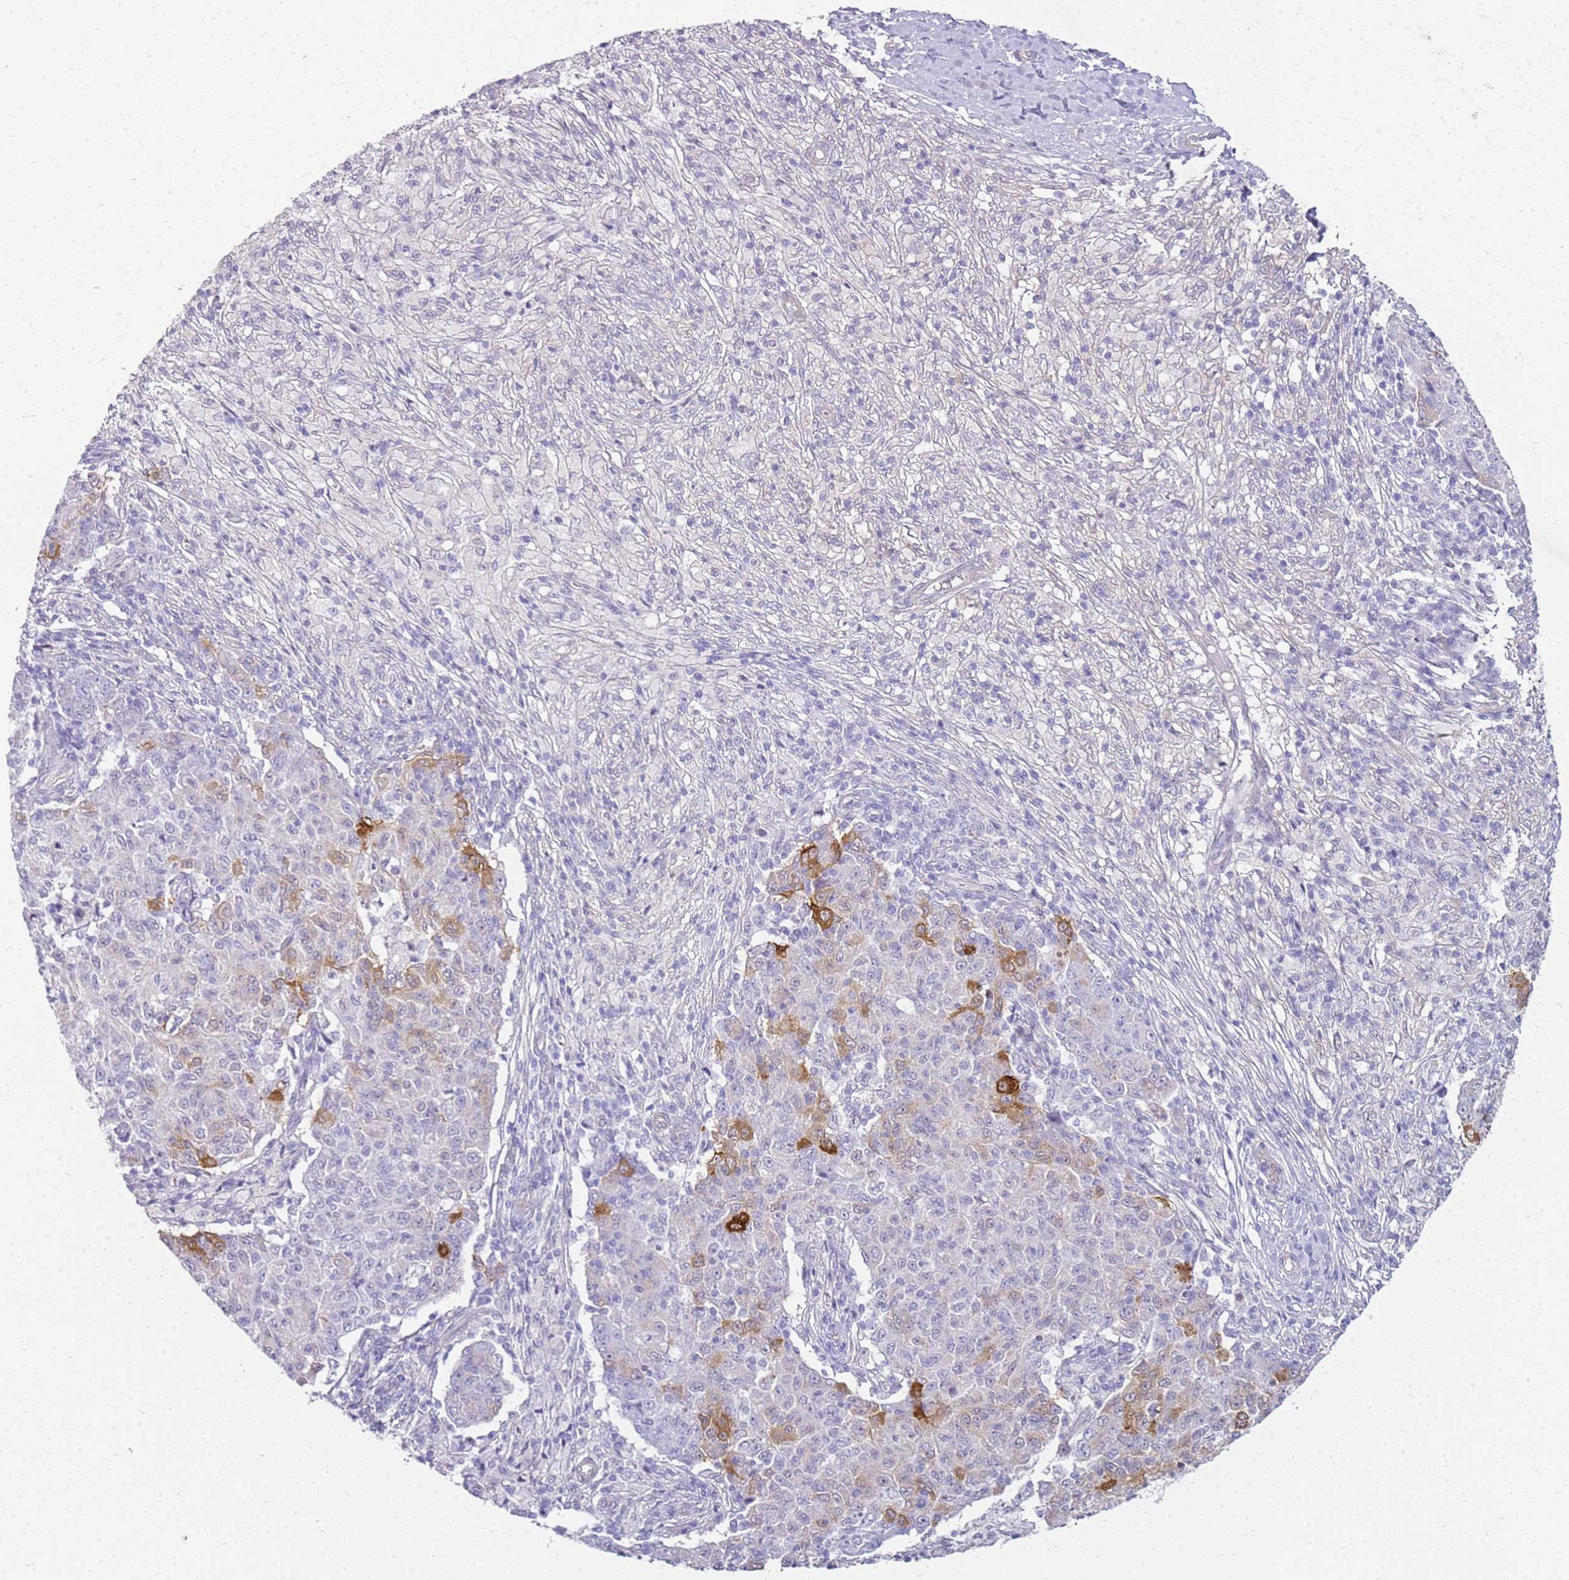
{"staining": {"intensity": "strong", "quantity": "<25%", "location": "cytoplasmic/membranous"}, "tissue": "ovarian cancer", "cell_type": "Tumor cells", "image_type": "cancer", "snomed": [{"axis": "morphology", "description": "Carcinoma, endometroid"}, {"axis": "topography", "description": "Ovary"}], "caption": "A medium amount of strong cytoplasmic/membranous staining is present in approximately <25% of tumor cells in ovarian cancer tissue. The staining was performed using DAB (3,3'-diaminobenzidine) to visualize the protein expression in brown, while the nuclei were stained in blue with hematoxylin (Magnification: 20x).", "gene": "HSPB1", "patient": {"sex": "female", "age": 42}}